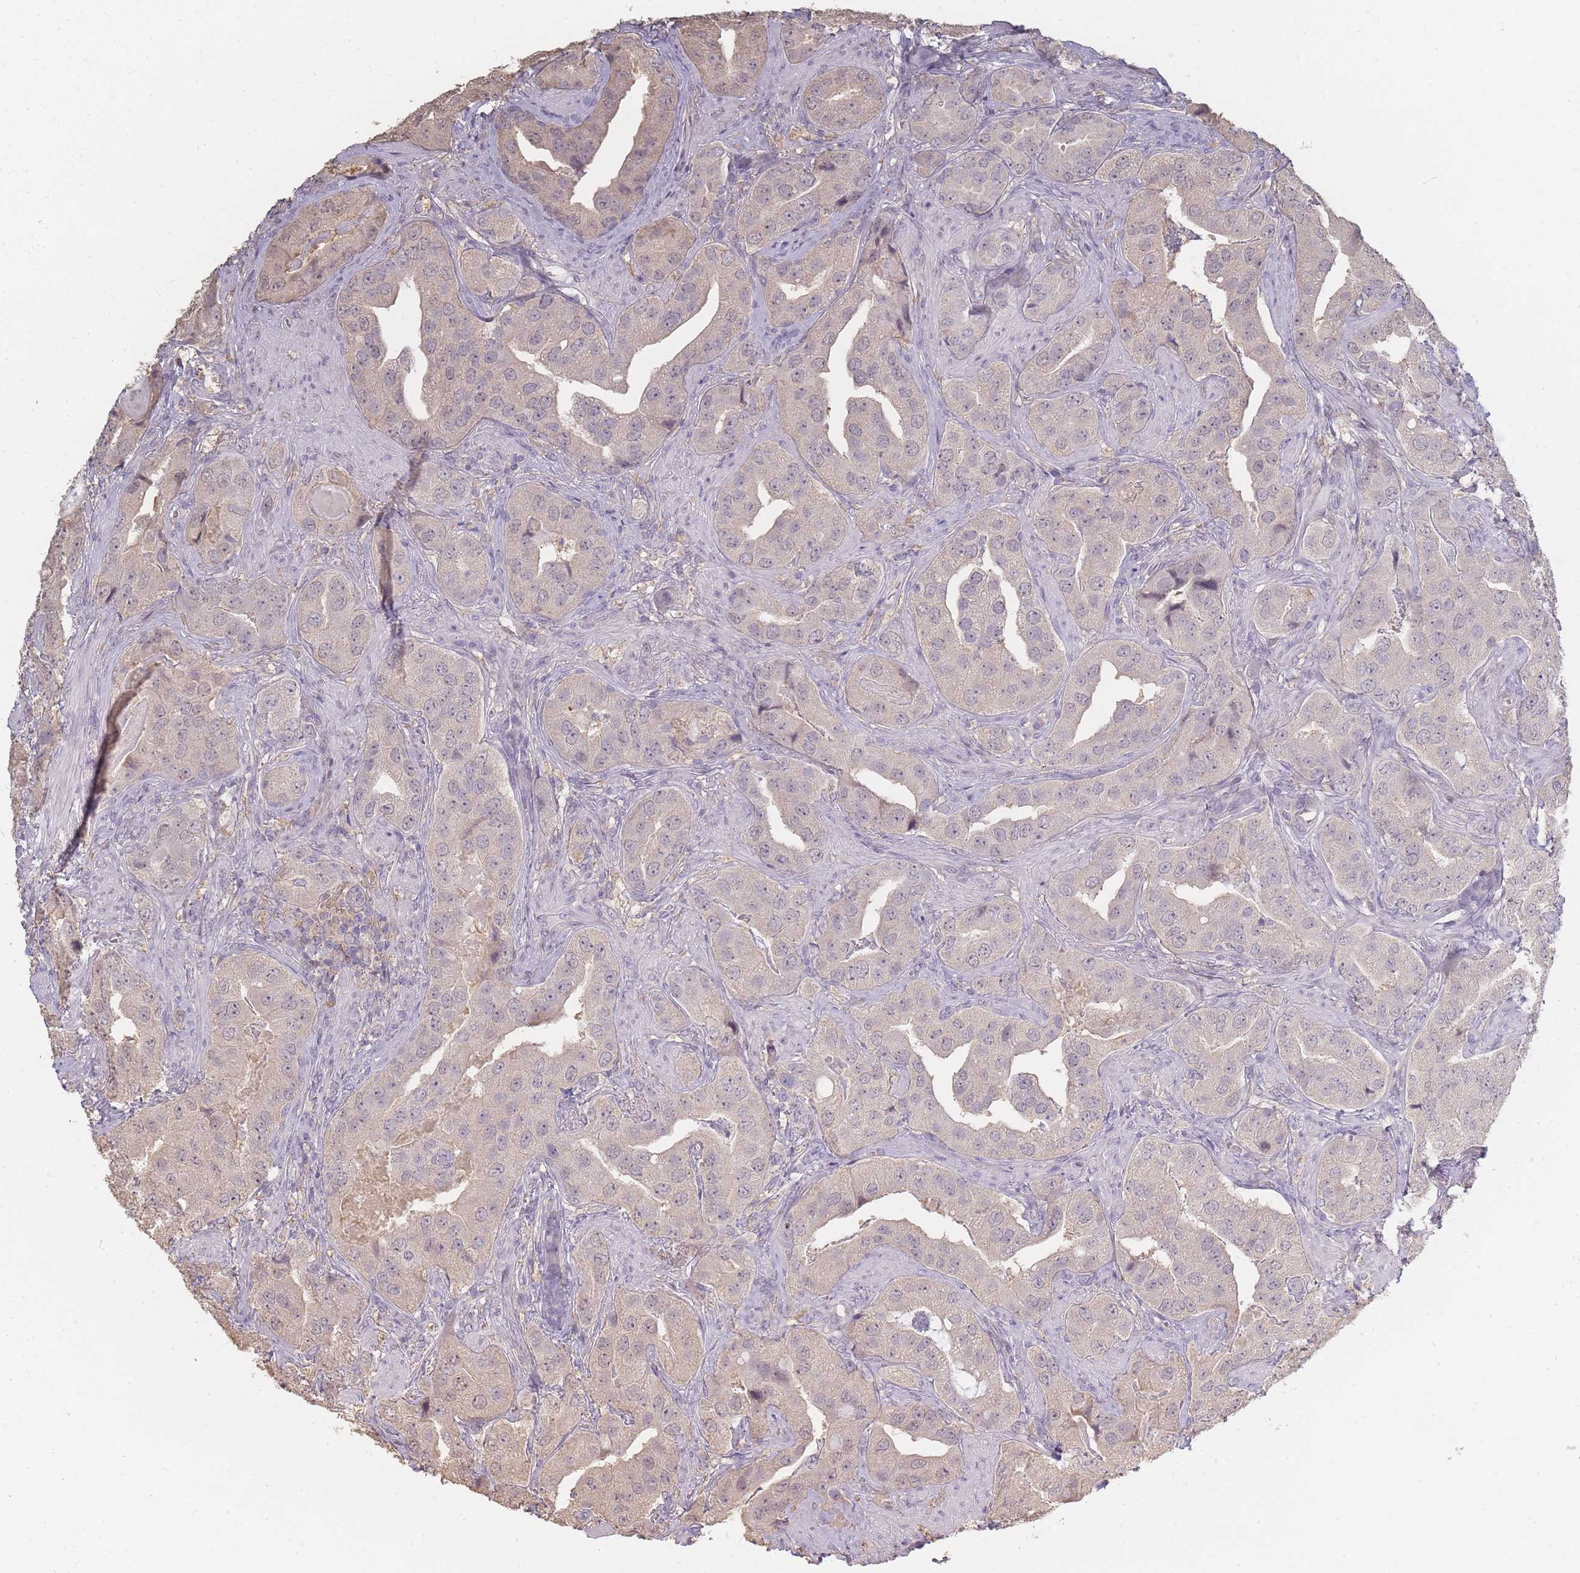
{"staining": {"intensity": "weak", "quantity": "25%-75%", "location": "nuclear"}, "tissue": "prostate cancer", "cell_type": "Tumor cells", "image_type": "cancer", "snomed": [{"axis": "morphology", "description": "Adenocarcinoma, High grade"}, {"axis": "topography", "description": "Prostate"}], "caption": "Immunohistochemical staining of prostate cancer (high-grade adenocarcinoma) shows low levels of weak nuclear staining in approximately 25%-75% of tumor cells.", "gene": "RFTN1", "patient": {"sex": "male", "age": 63}}